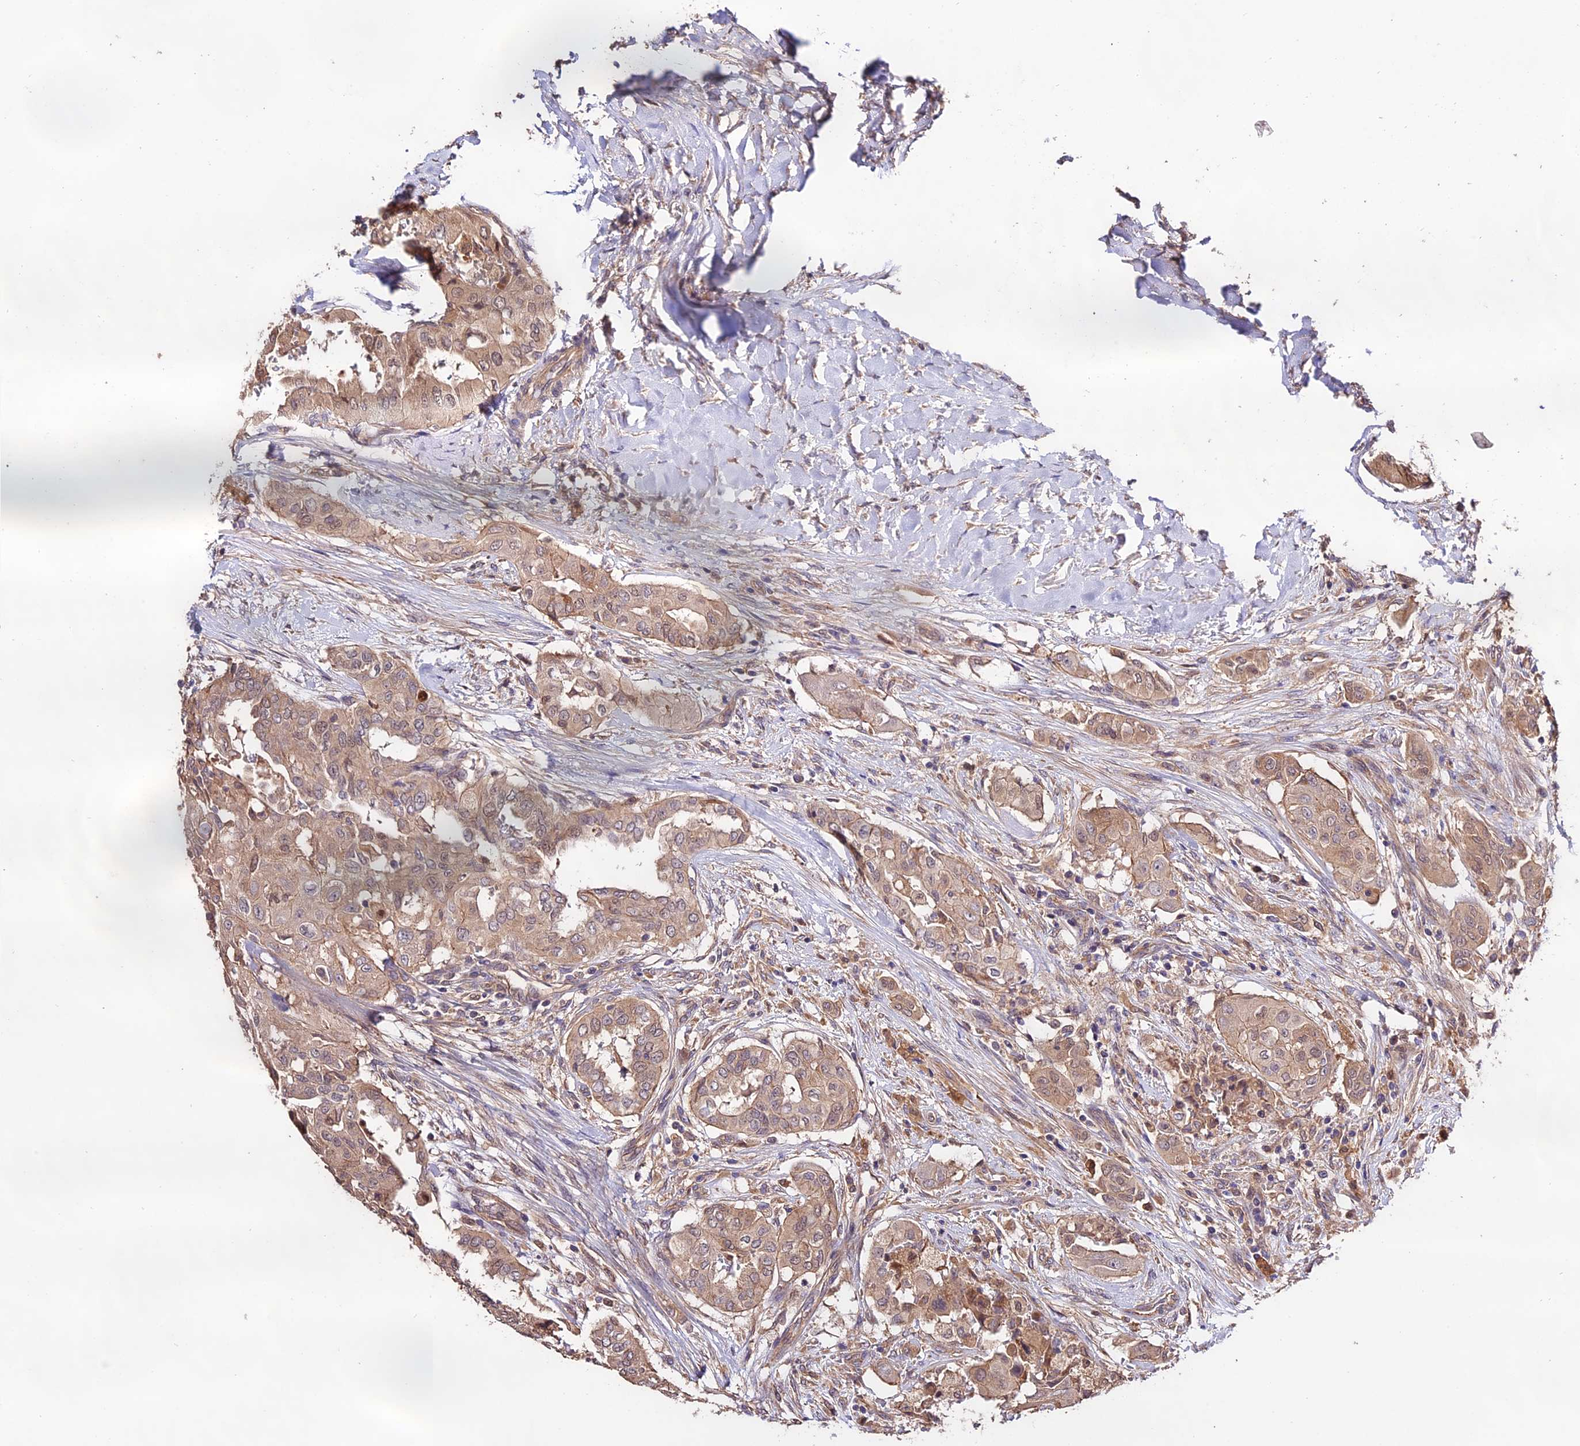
{"staining": {"intensity": "weak", "quantity": "25%-75%", "location": "cytoplasmic/membranous"}, "tissue": "thyroid cancer", "cell_type": "Tumor cells", "image_type": "cancer", "snomed": [{"axis": "morphology", "description": "Papillary adenocarcinoma, NOS"}, {"axis": "topography", "description": "Thyroid gland"}], "caption": "Immunohistochemistry micrograph of human papillary adenocarcinoma (thyroid) stained for a protein (brown), which demonstrates low levels of weak cytoplasmic/membranous expression in about 25%-75% of tumor cells.", "gene": "CES3", "patient": {"sex": "female", "age": 59}}